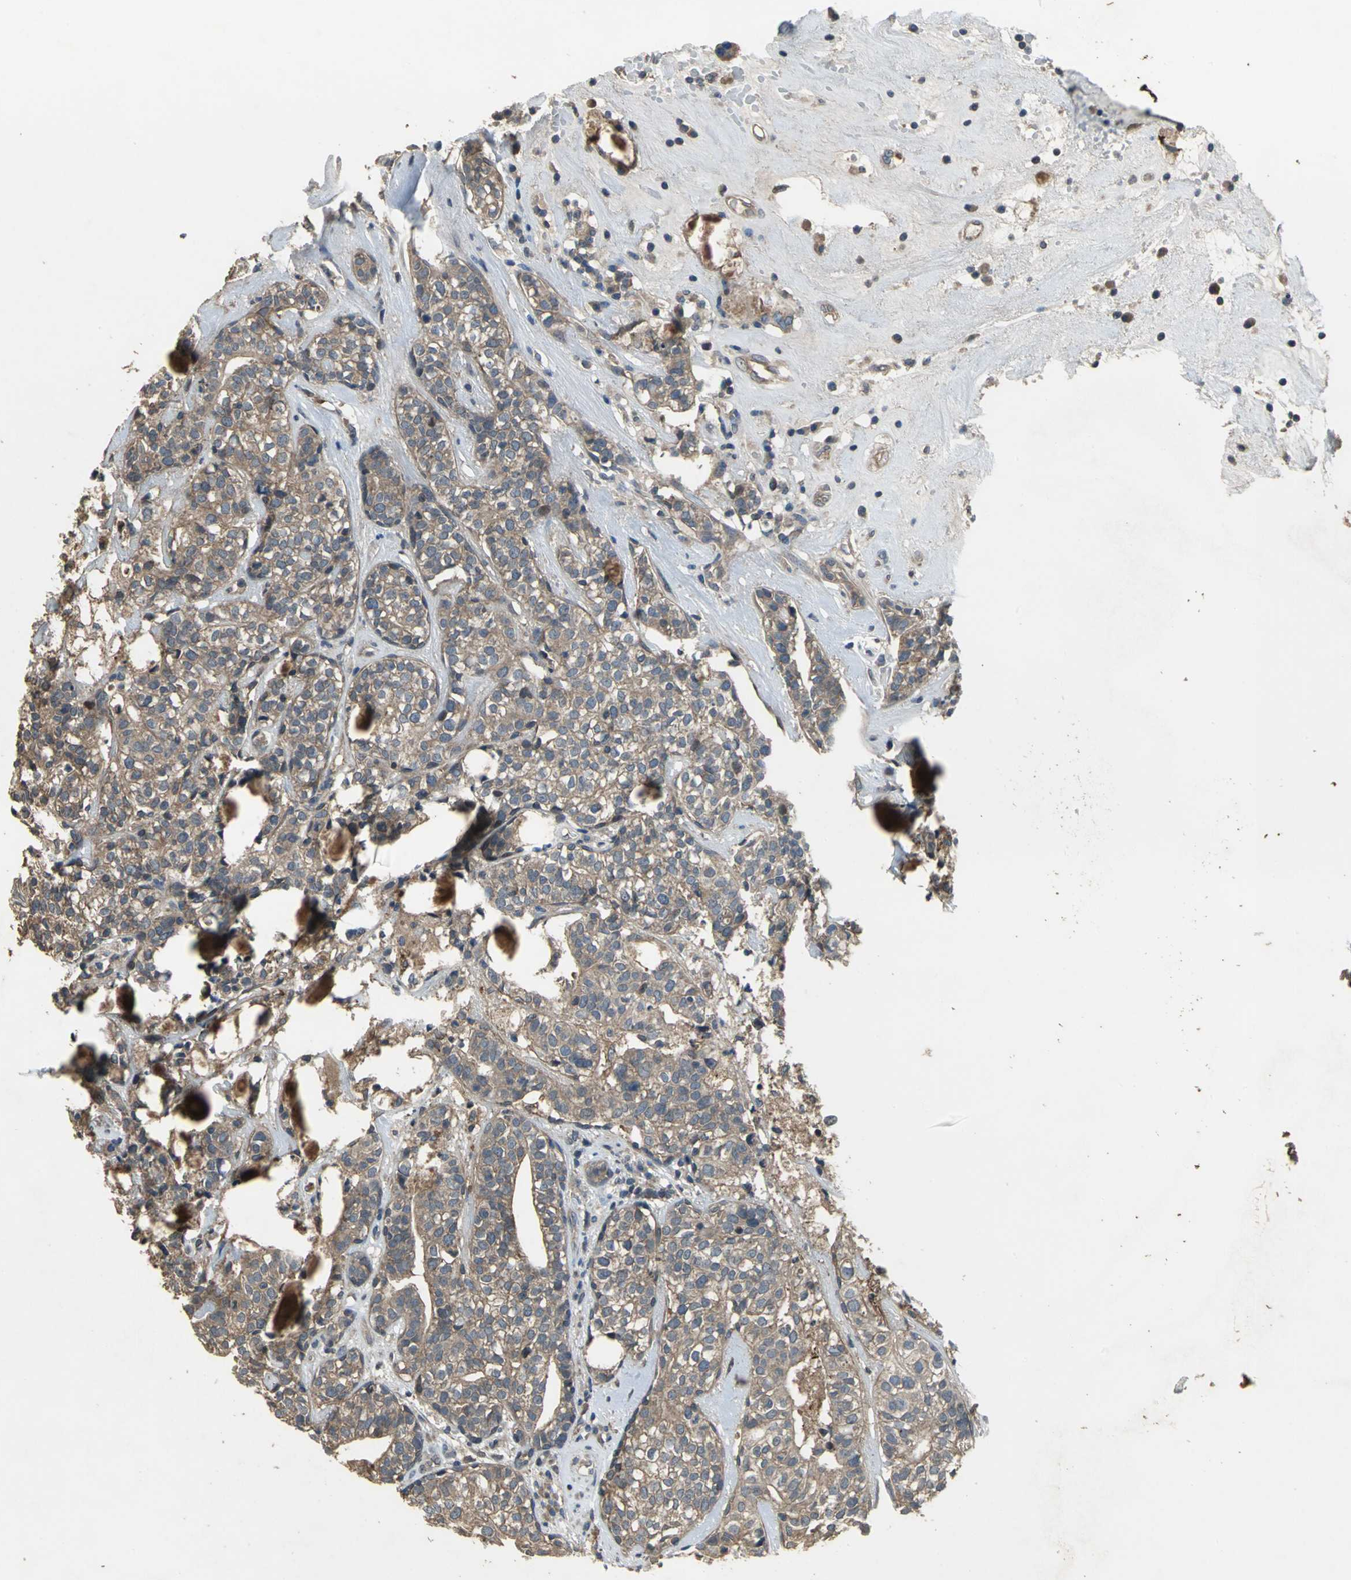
{"staining": {"intensity": "moderate", "quantity": ">75%", "location": "cytoplasmic/membranous"}, "tissue": "head and neck cancer", "cell_type": "Tumor cells", "image_type": "cancer", "snomed": [{"axis": "morphology", "description": "Adenocarcinoma, NOS"}, {"axis": "topography", "description": "Salivary gland"}, {"axis": "topography", "description": "Head-Neck"}], "caption": "The immunohistochemical stain highlights moderate cytoplasmic/membranous expression in tumor cells of head and neck adenocarcinoma tissue. Nuclei are stained in blue.", "gene": "MET", "patient": {"sex": "female", "age": 65}}